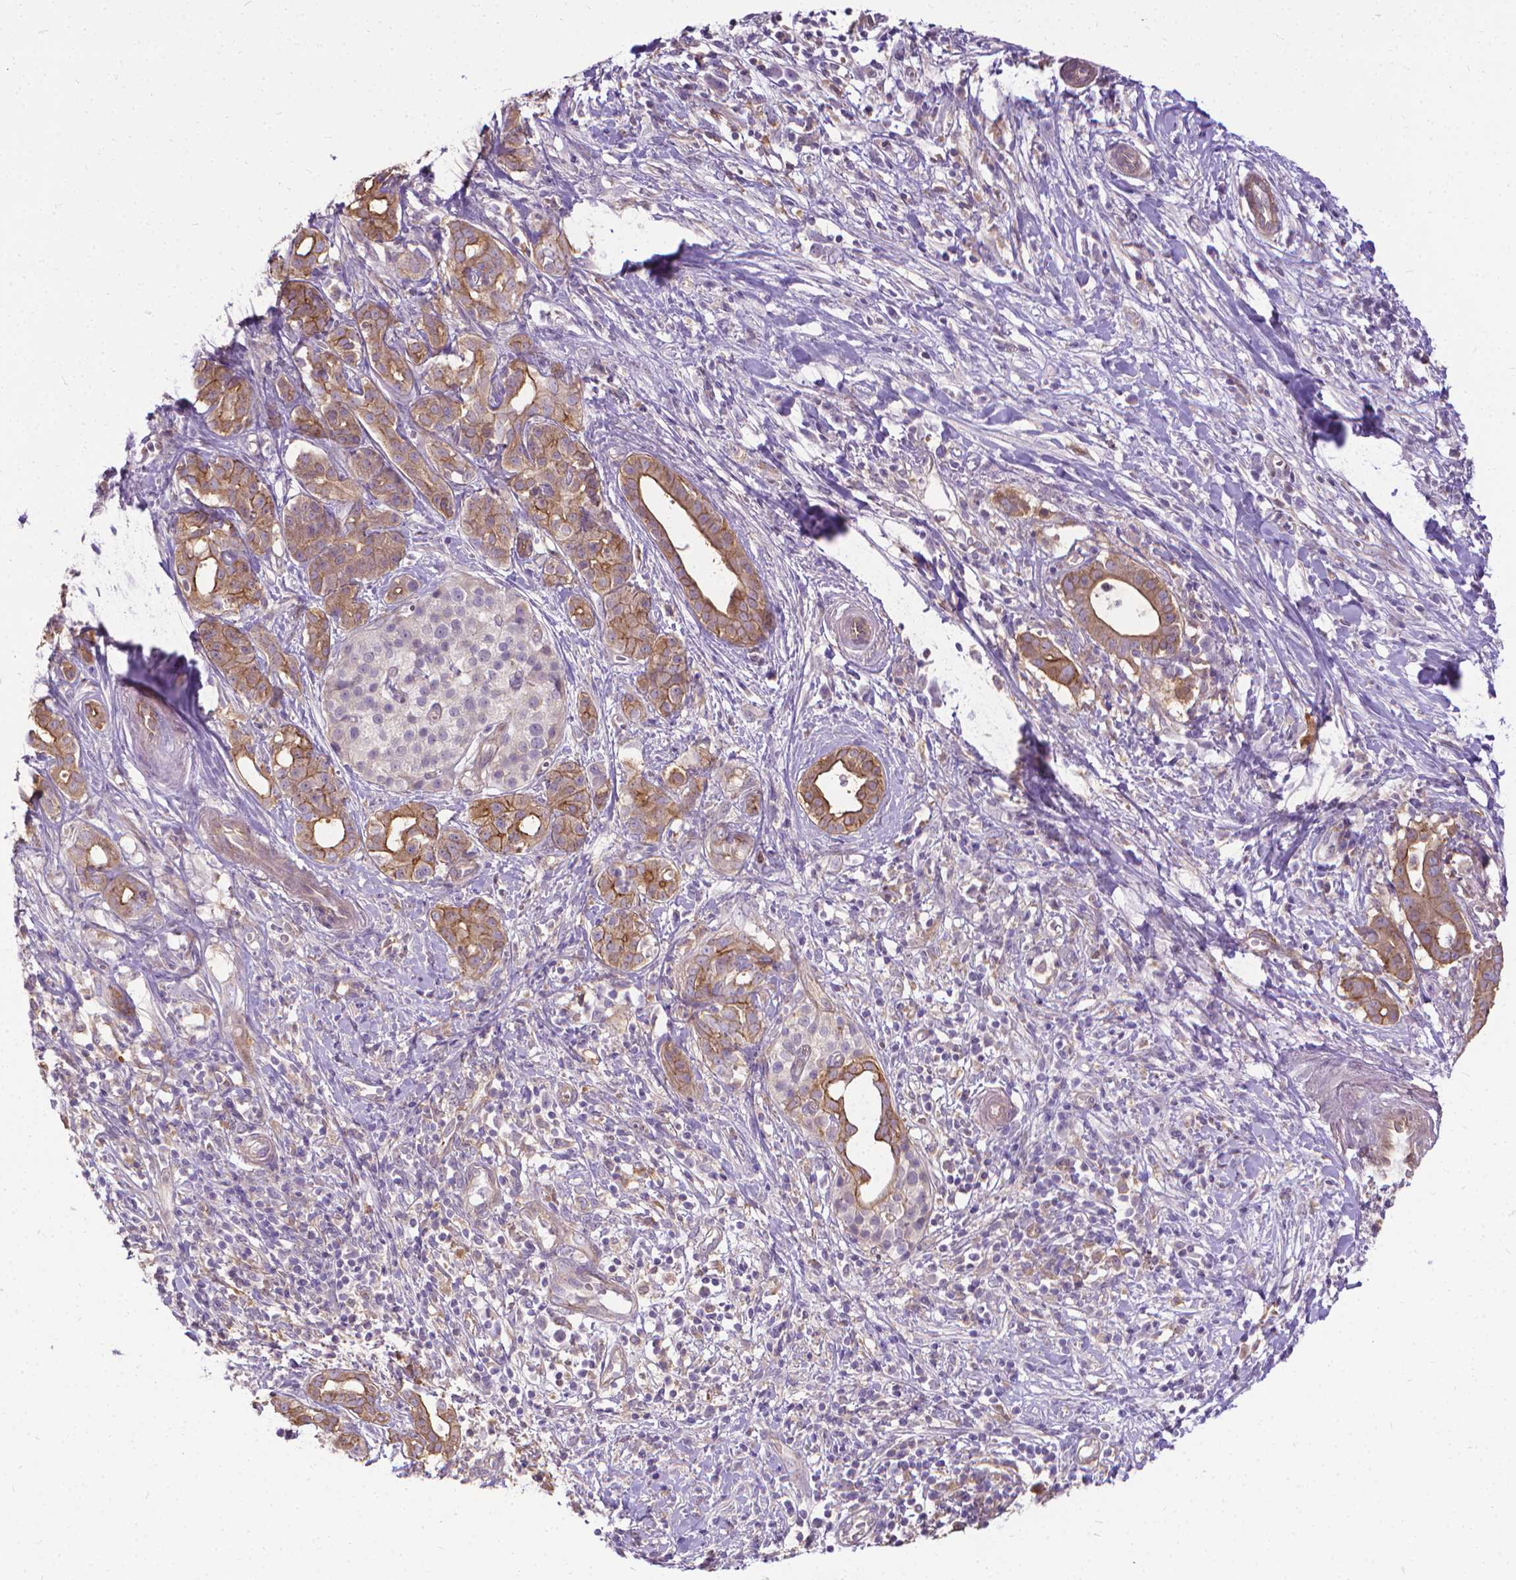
{"staining": {"intensity": "moderate", "quantity": ">75%", "location": "cytoplasmic/membranous"}, "tissue": "pancreatic cancer", "cell_type": "Tumor cells", "image_type": "cancer", "snomed": [{"axis": "morphology", "description": "Adenocarcinoma, NOS"}, {"axis": "topography", "description": "Pancreas"}], "caption": "This micrograph demonstrates pancreatic cancer (adenocarcinoma) stained with IHC to label a protein in brown. The cytoplasmic/membranous of tumor cells show moderate positivity for the protein. Nuclei are counter-stained blue.", "gene": "CFAP299", "patient": {"sex": "male", "age": 61}}